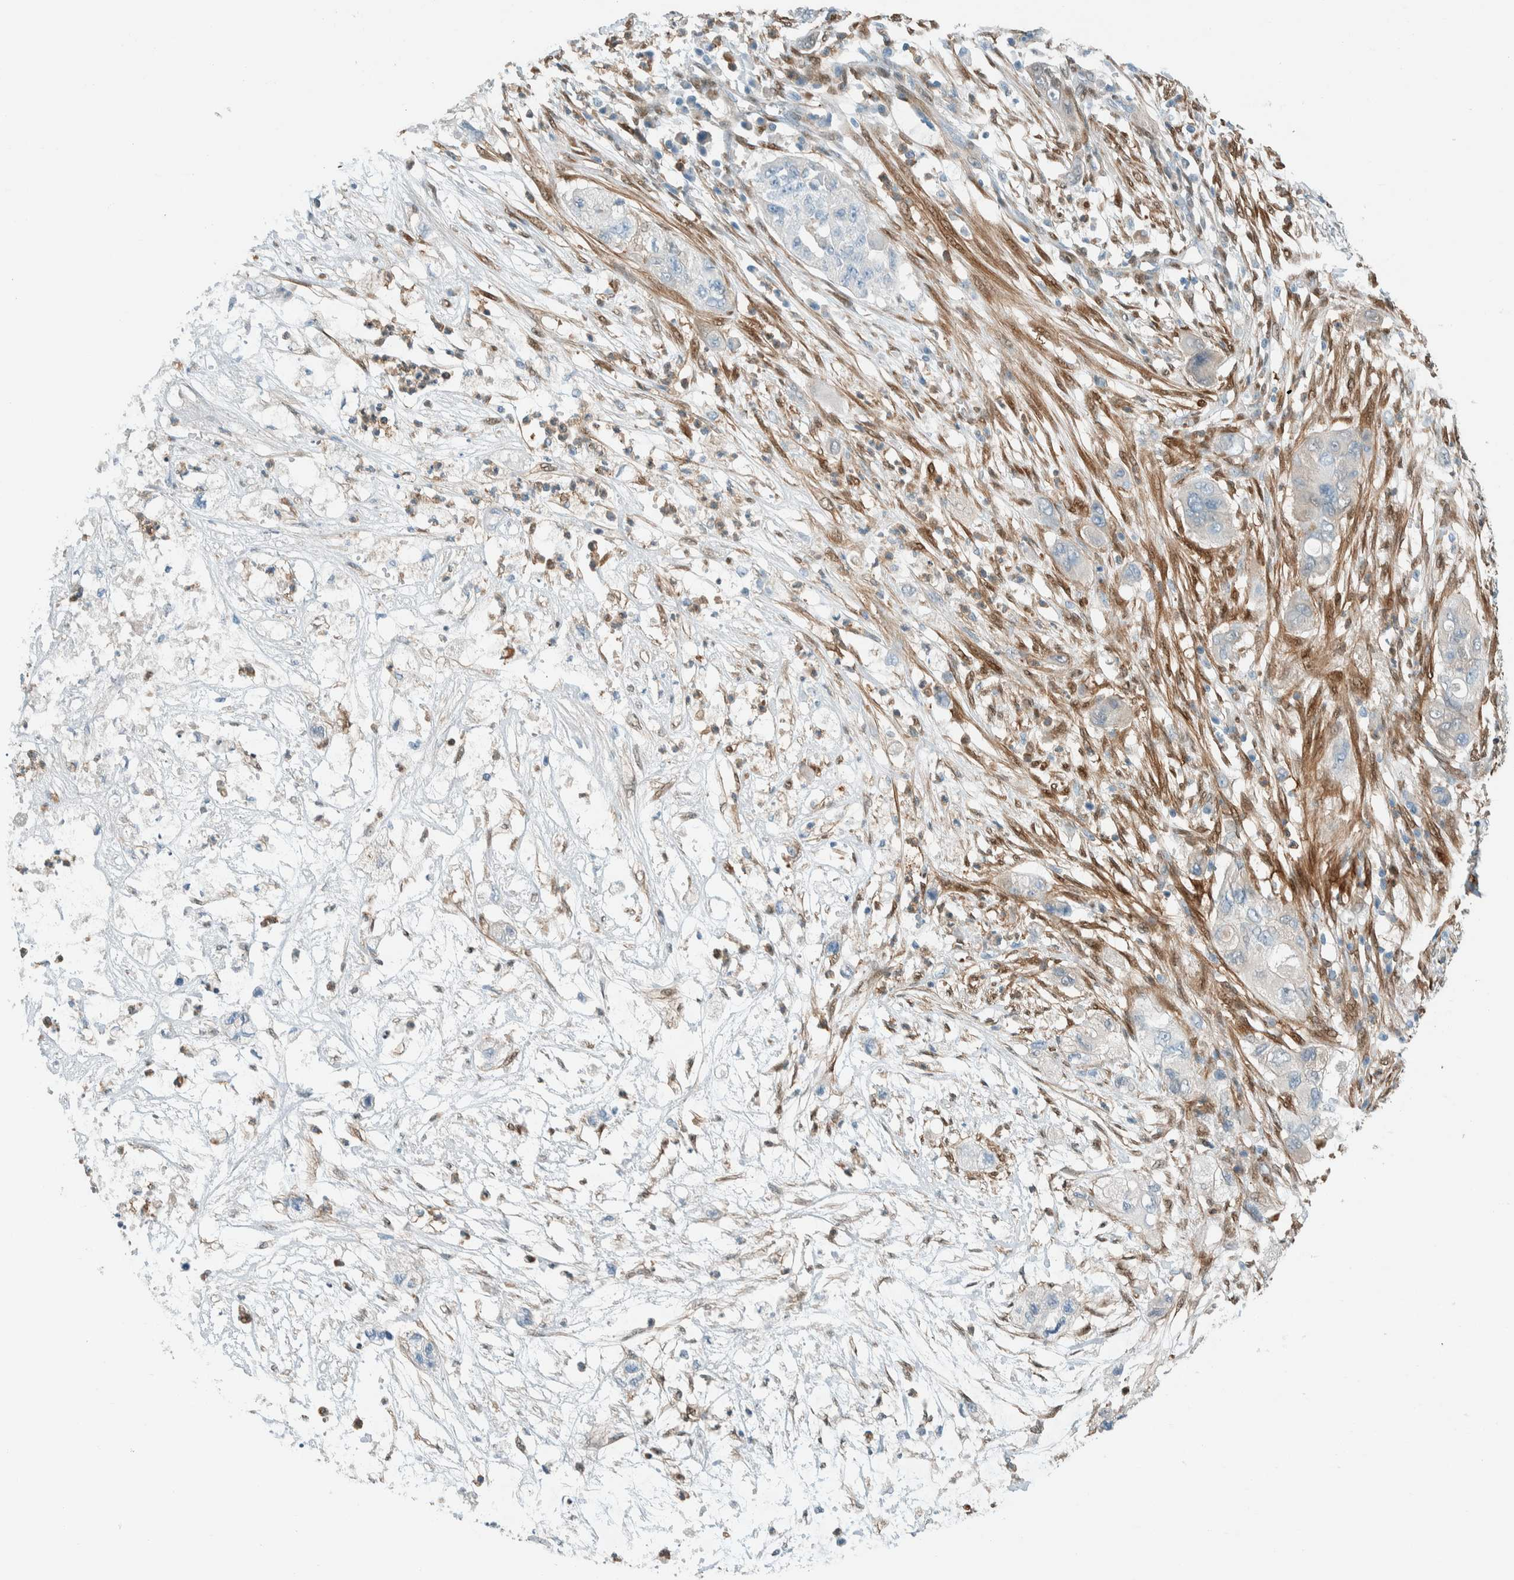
{"staining": {"intensity": "negative", "quantity": "none", "location": "none"}, "tissue": "pancreatic cancer", "cell_type": "Tumor cells", "image_type": "cancer", "snomed": [{"axis": "morphology", "description": "Adenocarcinoma, NOS"}, {"axis": "topography", "description": "Pancreas"}], "caption": "Immunohistochemical staining of pancreatic cancer (adenocarcinoma) shows no significant positivity in tumor cells.", "gene": "NXN", "patient": {"sex": "female", "age": 78}}